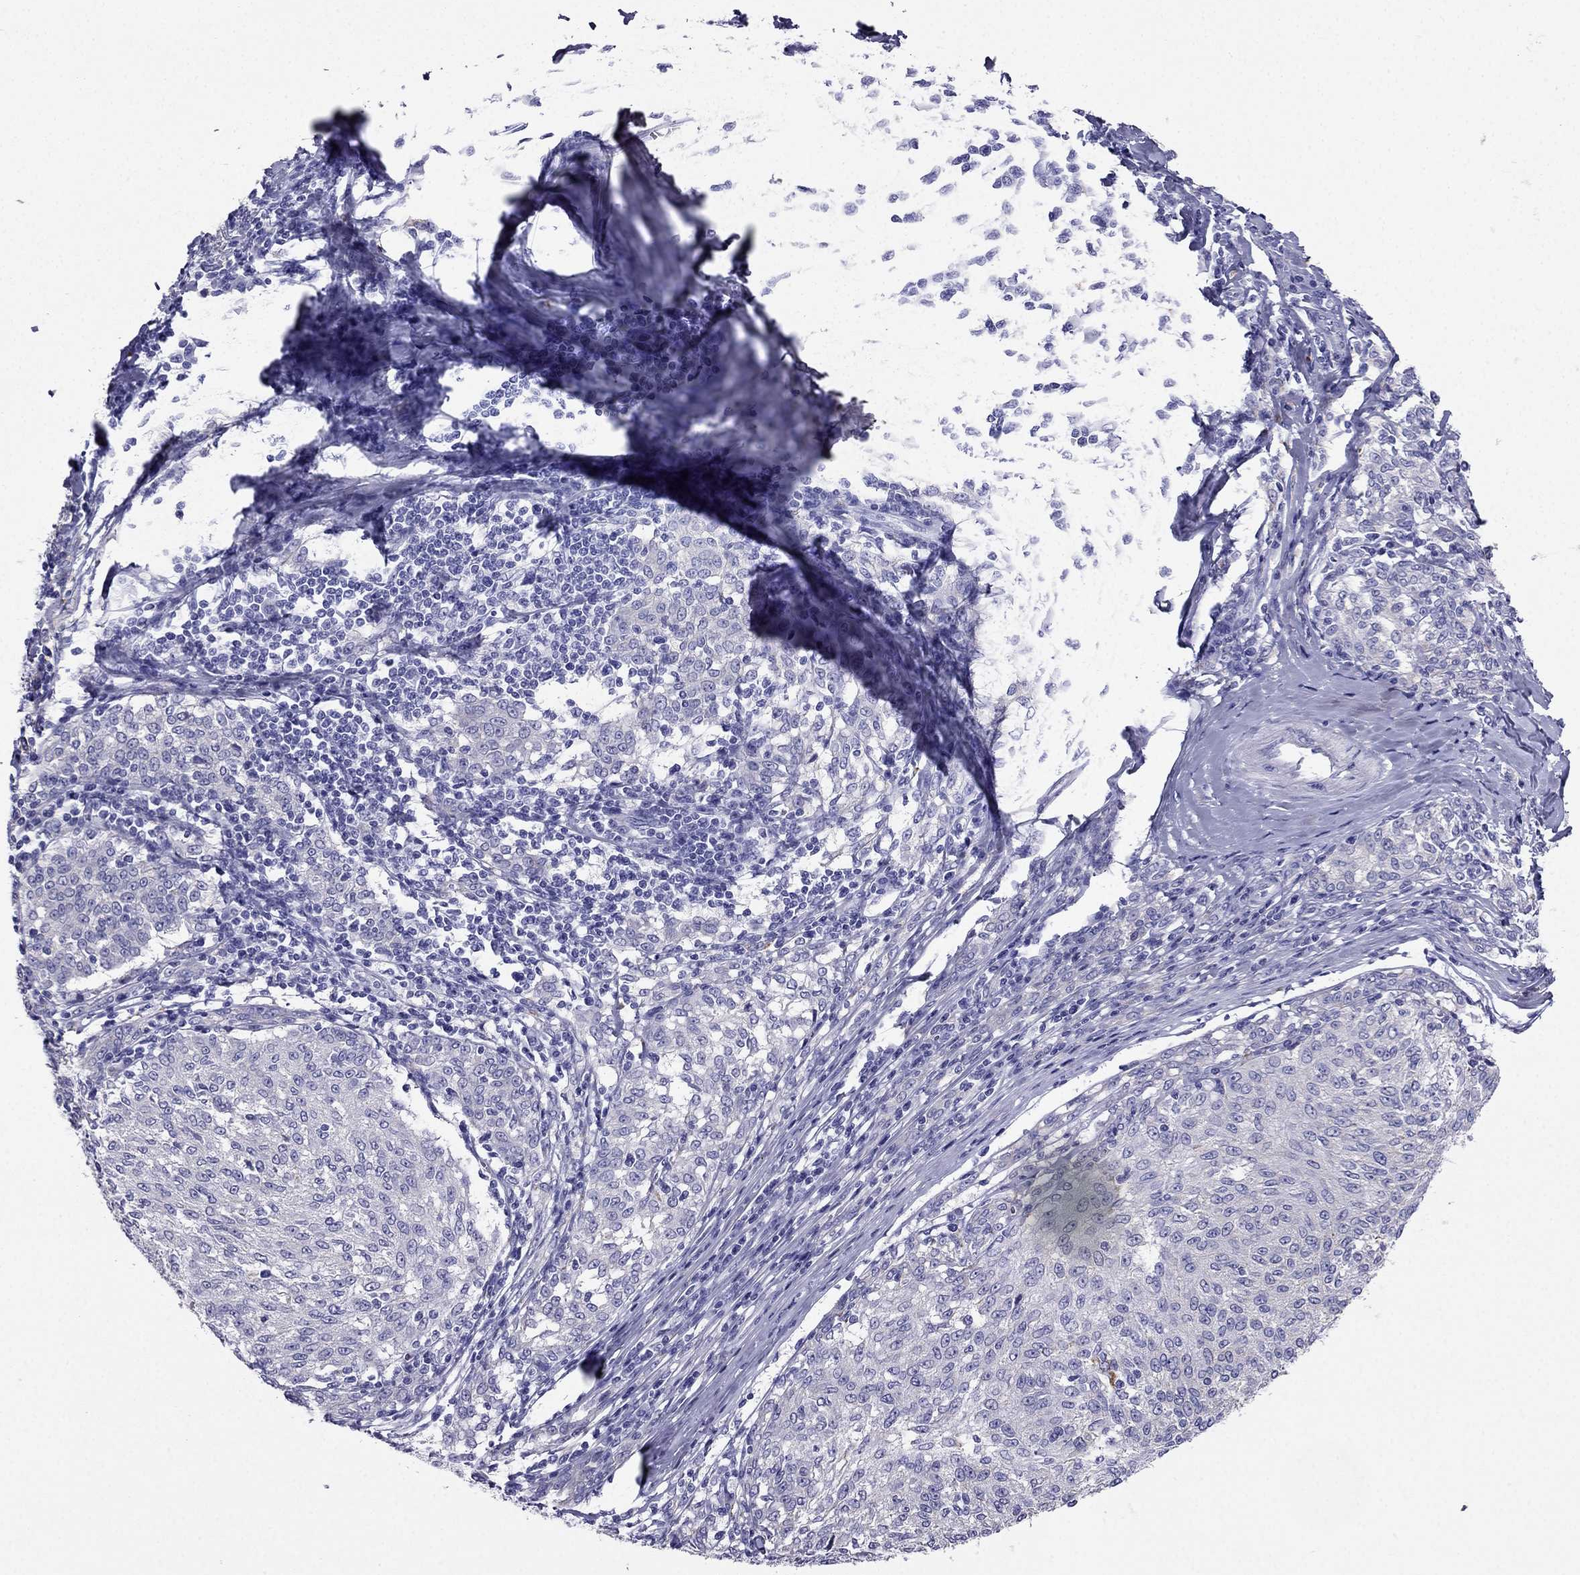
{"staining": {"intensity": "negative", "quantity": "none", "location": "none"}, "tissue": "melanoma", "cell_type": "Tumor cells", "image_type": "cancer", "snomed": [{"axis": "morphology", "description": "Malignant melanoma, NOS"}, {"axis": "topography", "description": "Skin"}], "caption": "An immunohistochemistry (IHC) photomicrograph of malignant melanoma is shown. There is no staining in tumor cells of malignant melanoma.", "gene": "PTH", "patient": {"sex": "female", "age": 72}}